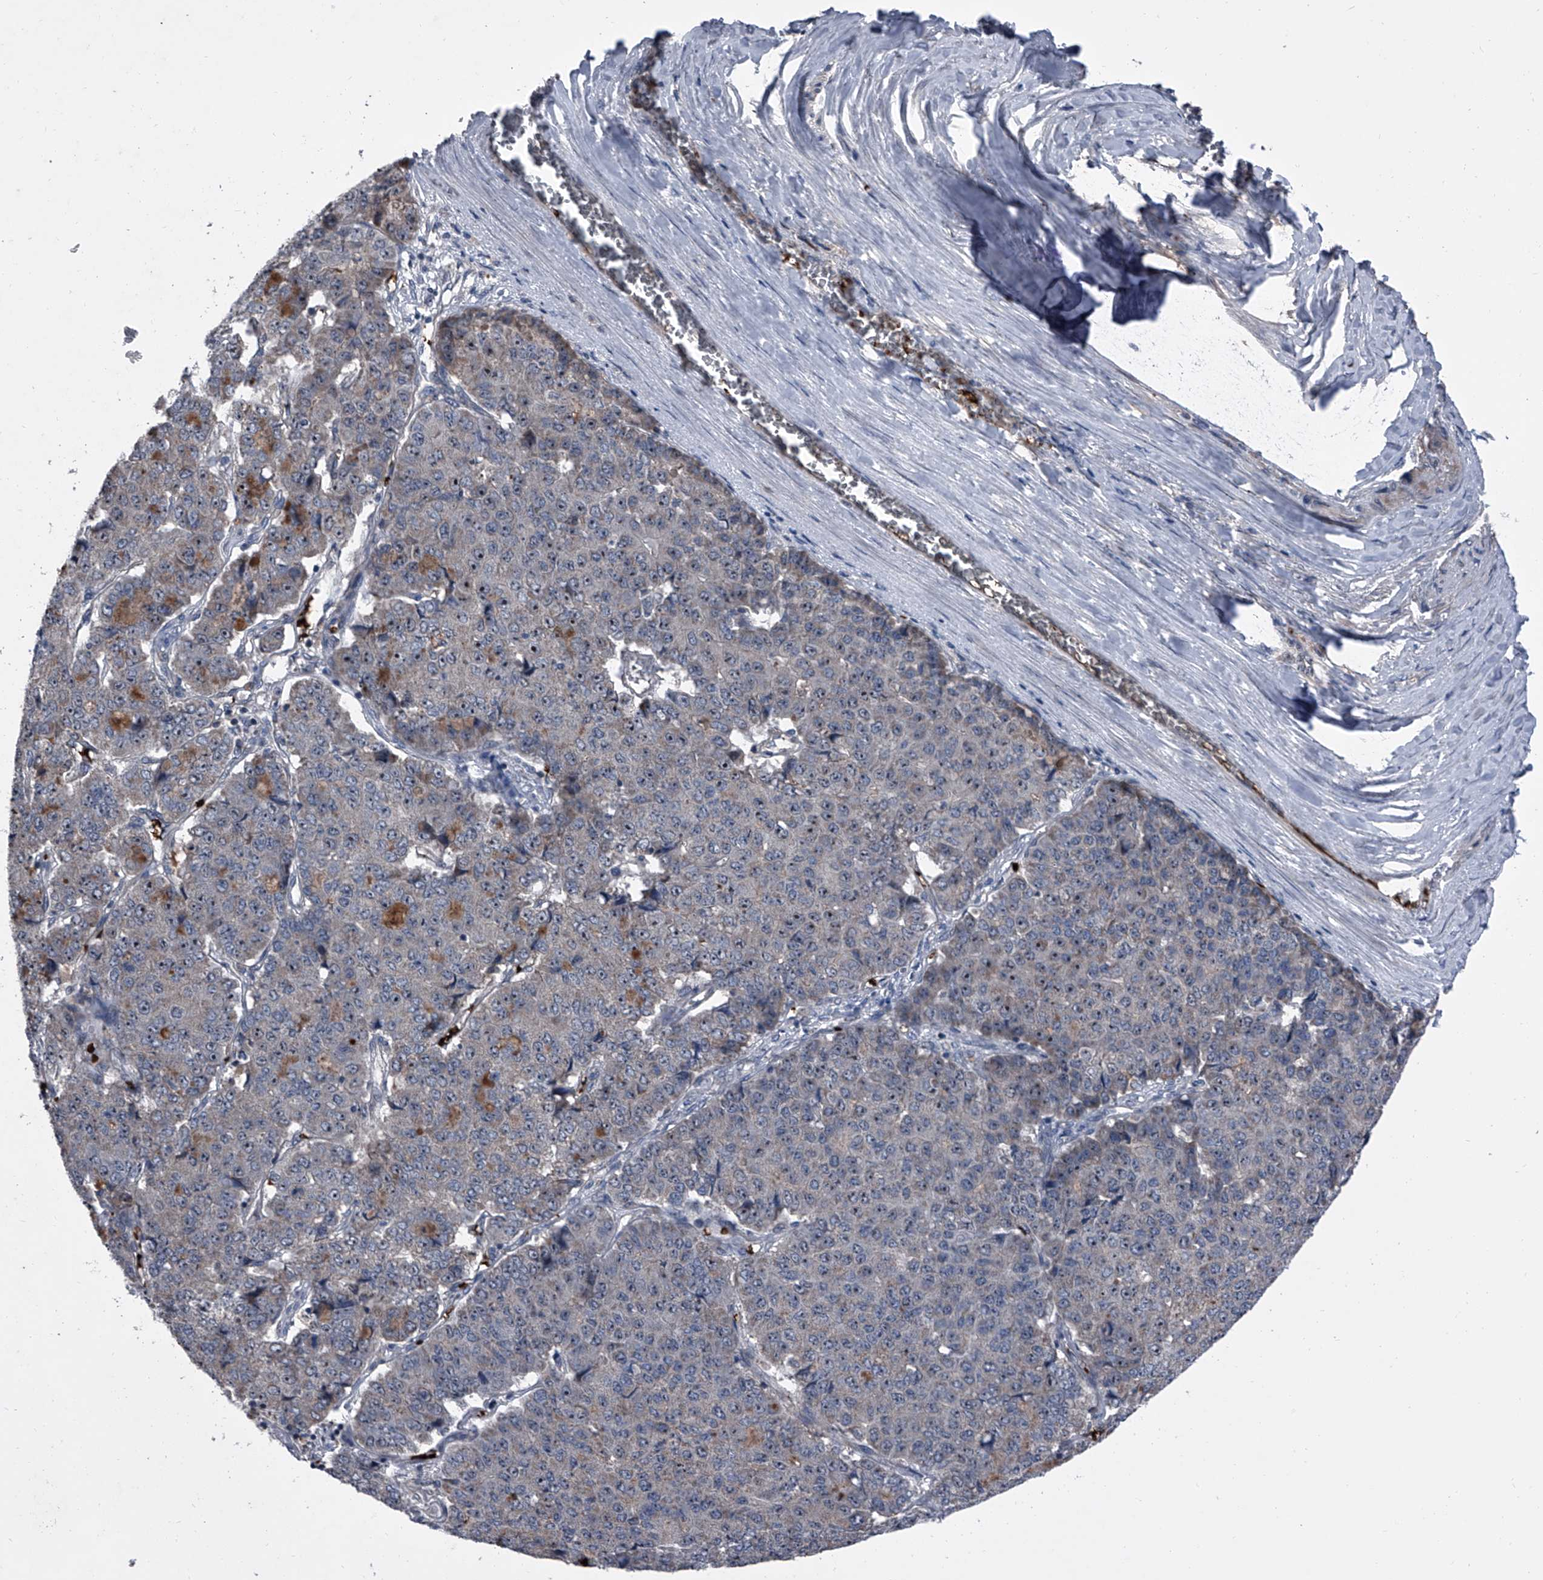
{"staining": {"intensity": "moderate", "quantity": "<25%", "location": "cytoplasmic/membranous,nuclear"}, "tissue": "pancreatic cancer", "cell_type": "Tumor cells", "image_type": "cancer", "snomed": [{"axis": "morphology", "description": "Adenocarcinoma, NOS"}, {"axis": "topography", "description": "Pancreas"}], "caption": "This is a histology image of IHC staining of pancreatic adenocarcinoma, which shows moderate staining in the cytoplasmic/membranous and nuclear of tumor cells.", "gene": "CEP85L", "patient": {"sex": "male", "age": 50}}